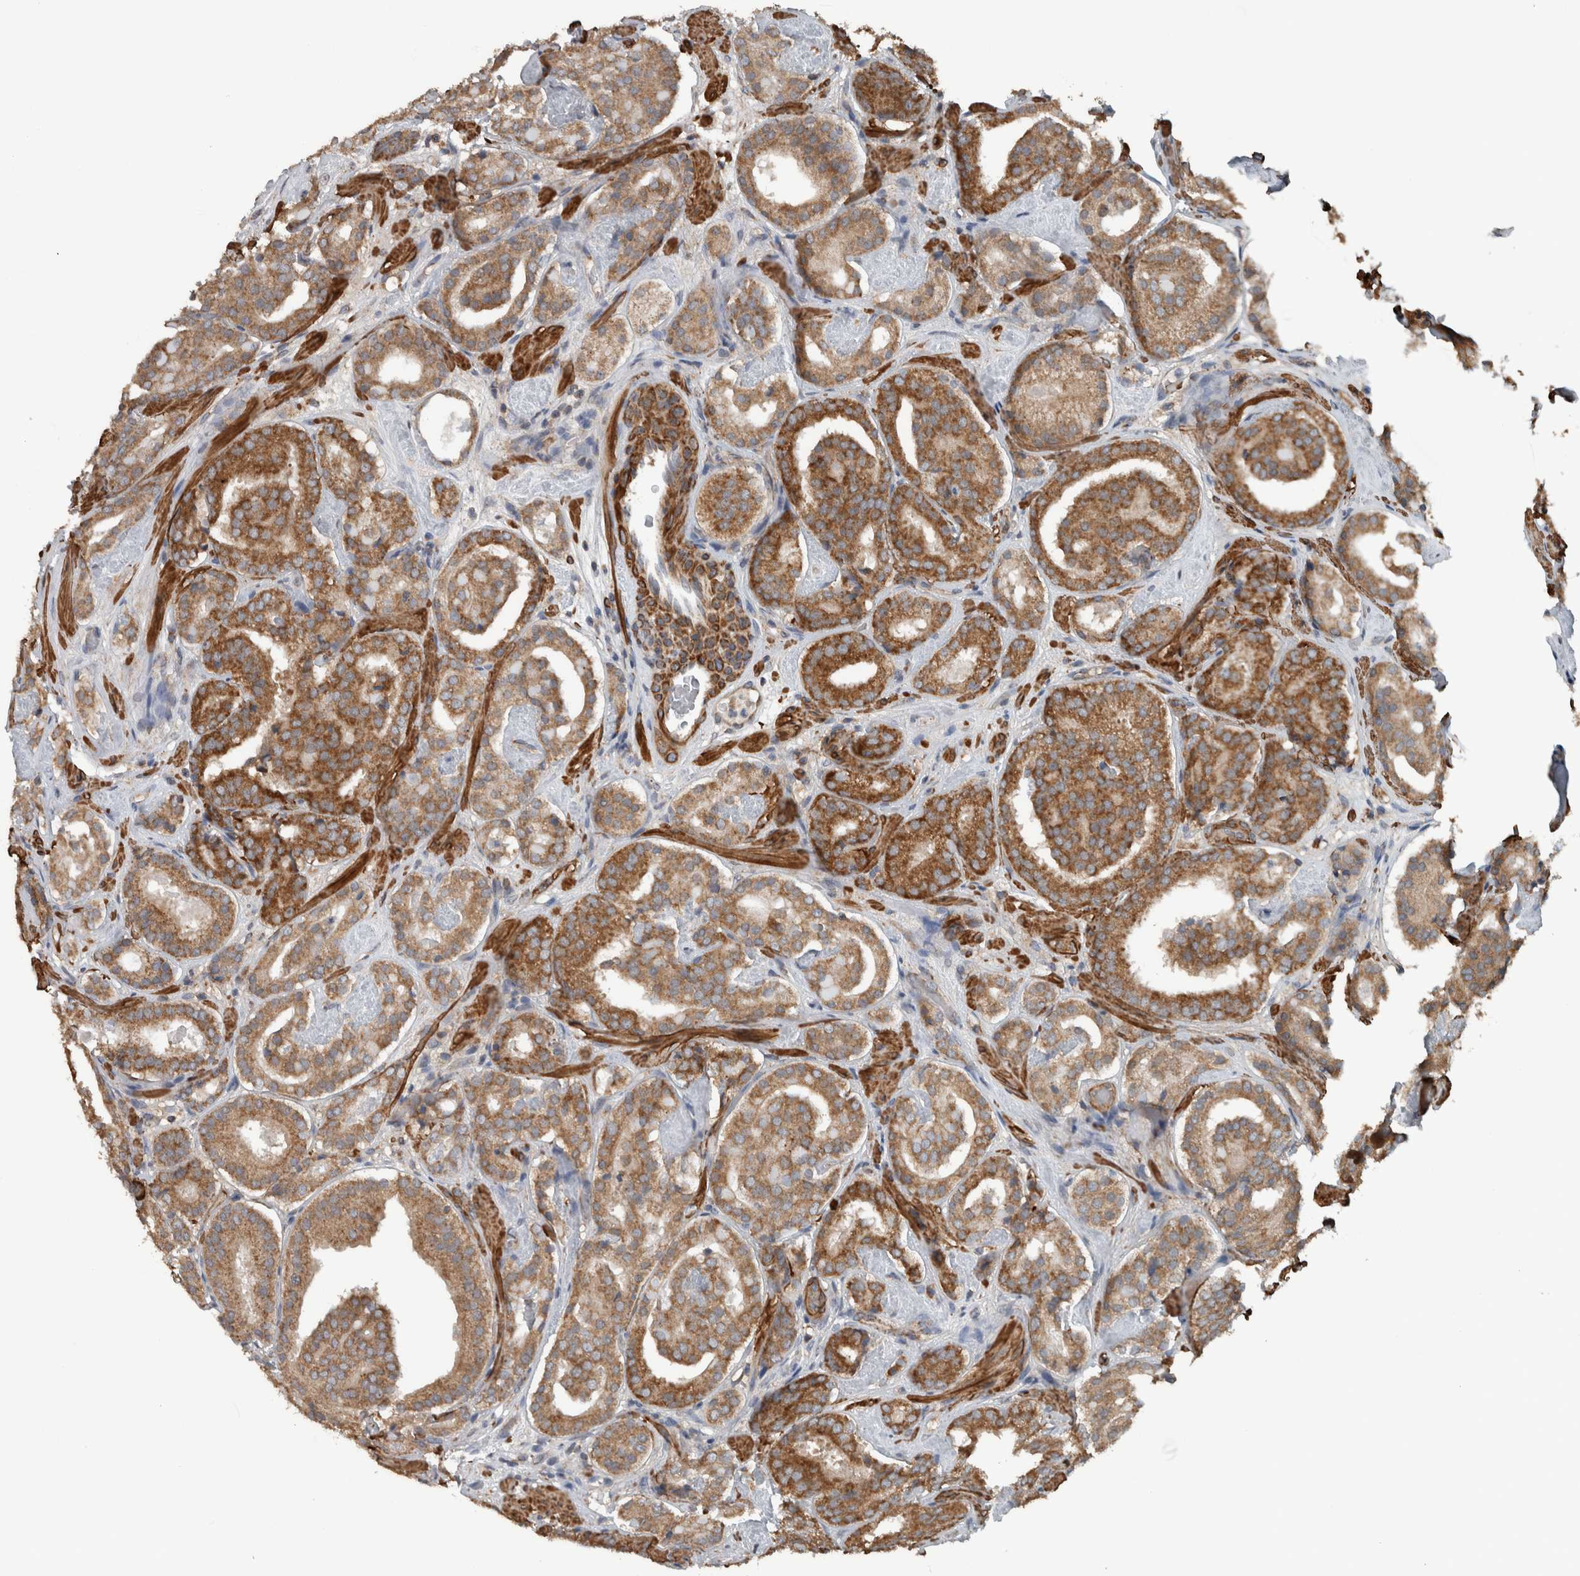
{"staining": {"intensity": "strong", "quantity": ">75%", "location": "cytoplasmic/membranous"}, "tissue": "prostate cancer", "cell_type": "Tumor cells", "image_type": "cancer", "snomed": [{"axis": "morphology", "description": "Adenocarcinoma, Low grade"}, {"axis": "topography", "description": "Prostate"}], "caption": "A high-resolution image shows immunohistochemistry (IHC) staining of low-grade adenocarcinoma (prostate), which displays strong cytoplasmic/membranous positivity in approximately >75% of tumor cells.", "gene": "ARMC1", "patient": {"sex": "male", "age": 69}}